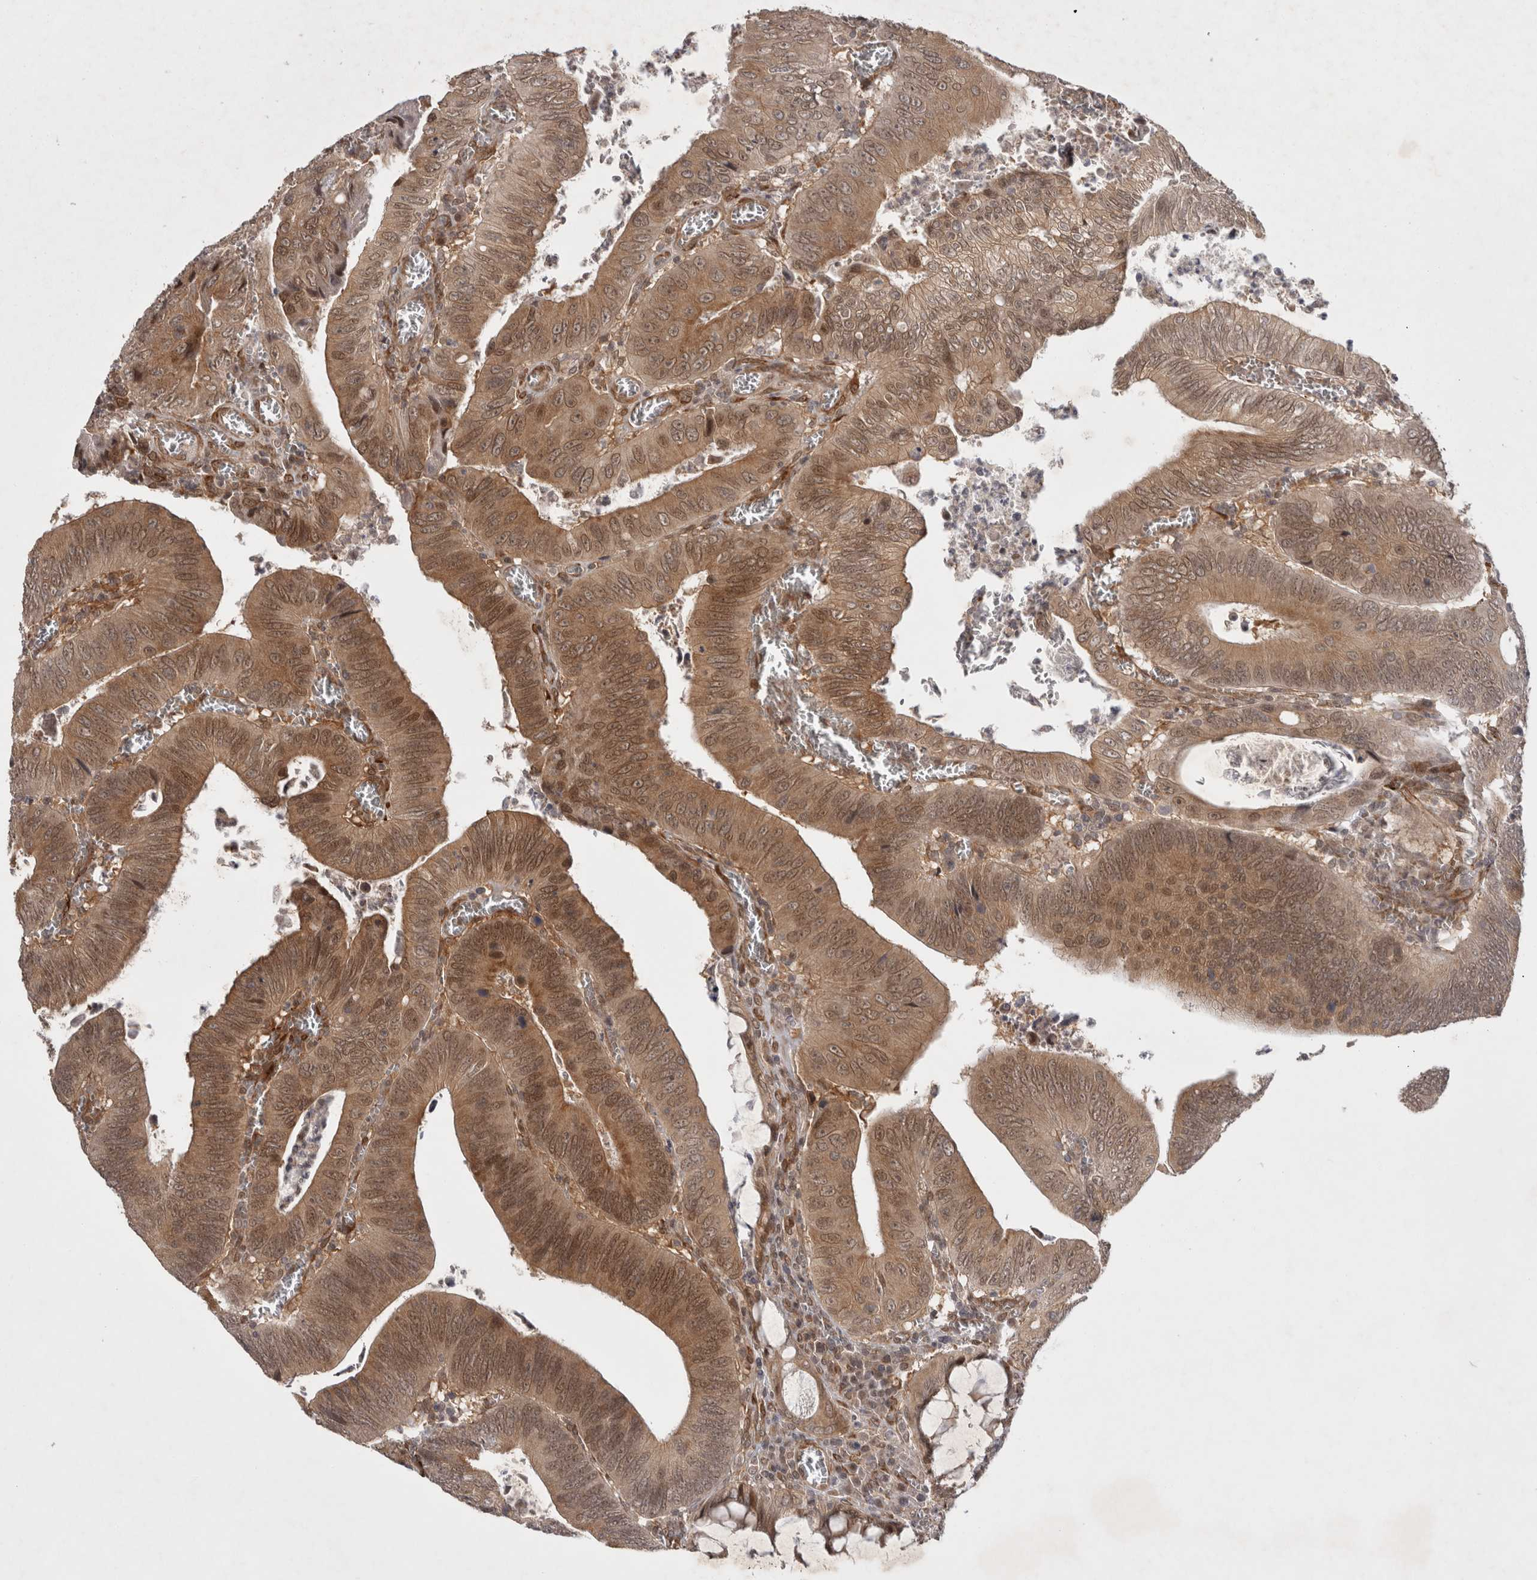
{"staining": {"intensity": "moderate", "quantity": ">75%", "location": "cytoplasmic/membranous,nuclear"}, "tissue": "colorectal cancer", "cell_type": "Tumor cells", "image_type": "cancer", "snomed": [{"axis": "morphology", "description": "Inflammation, NOS"}, {"axis": "morphology", "description": "Adenocarcinoma, NOS"}, {"axis": "topography", "description": "Colon"}], "caption": "A photomicrograph of human colorectal adenocarcinoma stained for a protein shows moderate cytoplasmic/membranous and nuclear brown staining in tumor cells.", "gene": "ZNF318", "patient": {"sex": "male", "age": 72}}